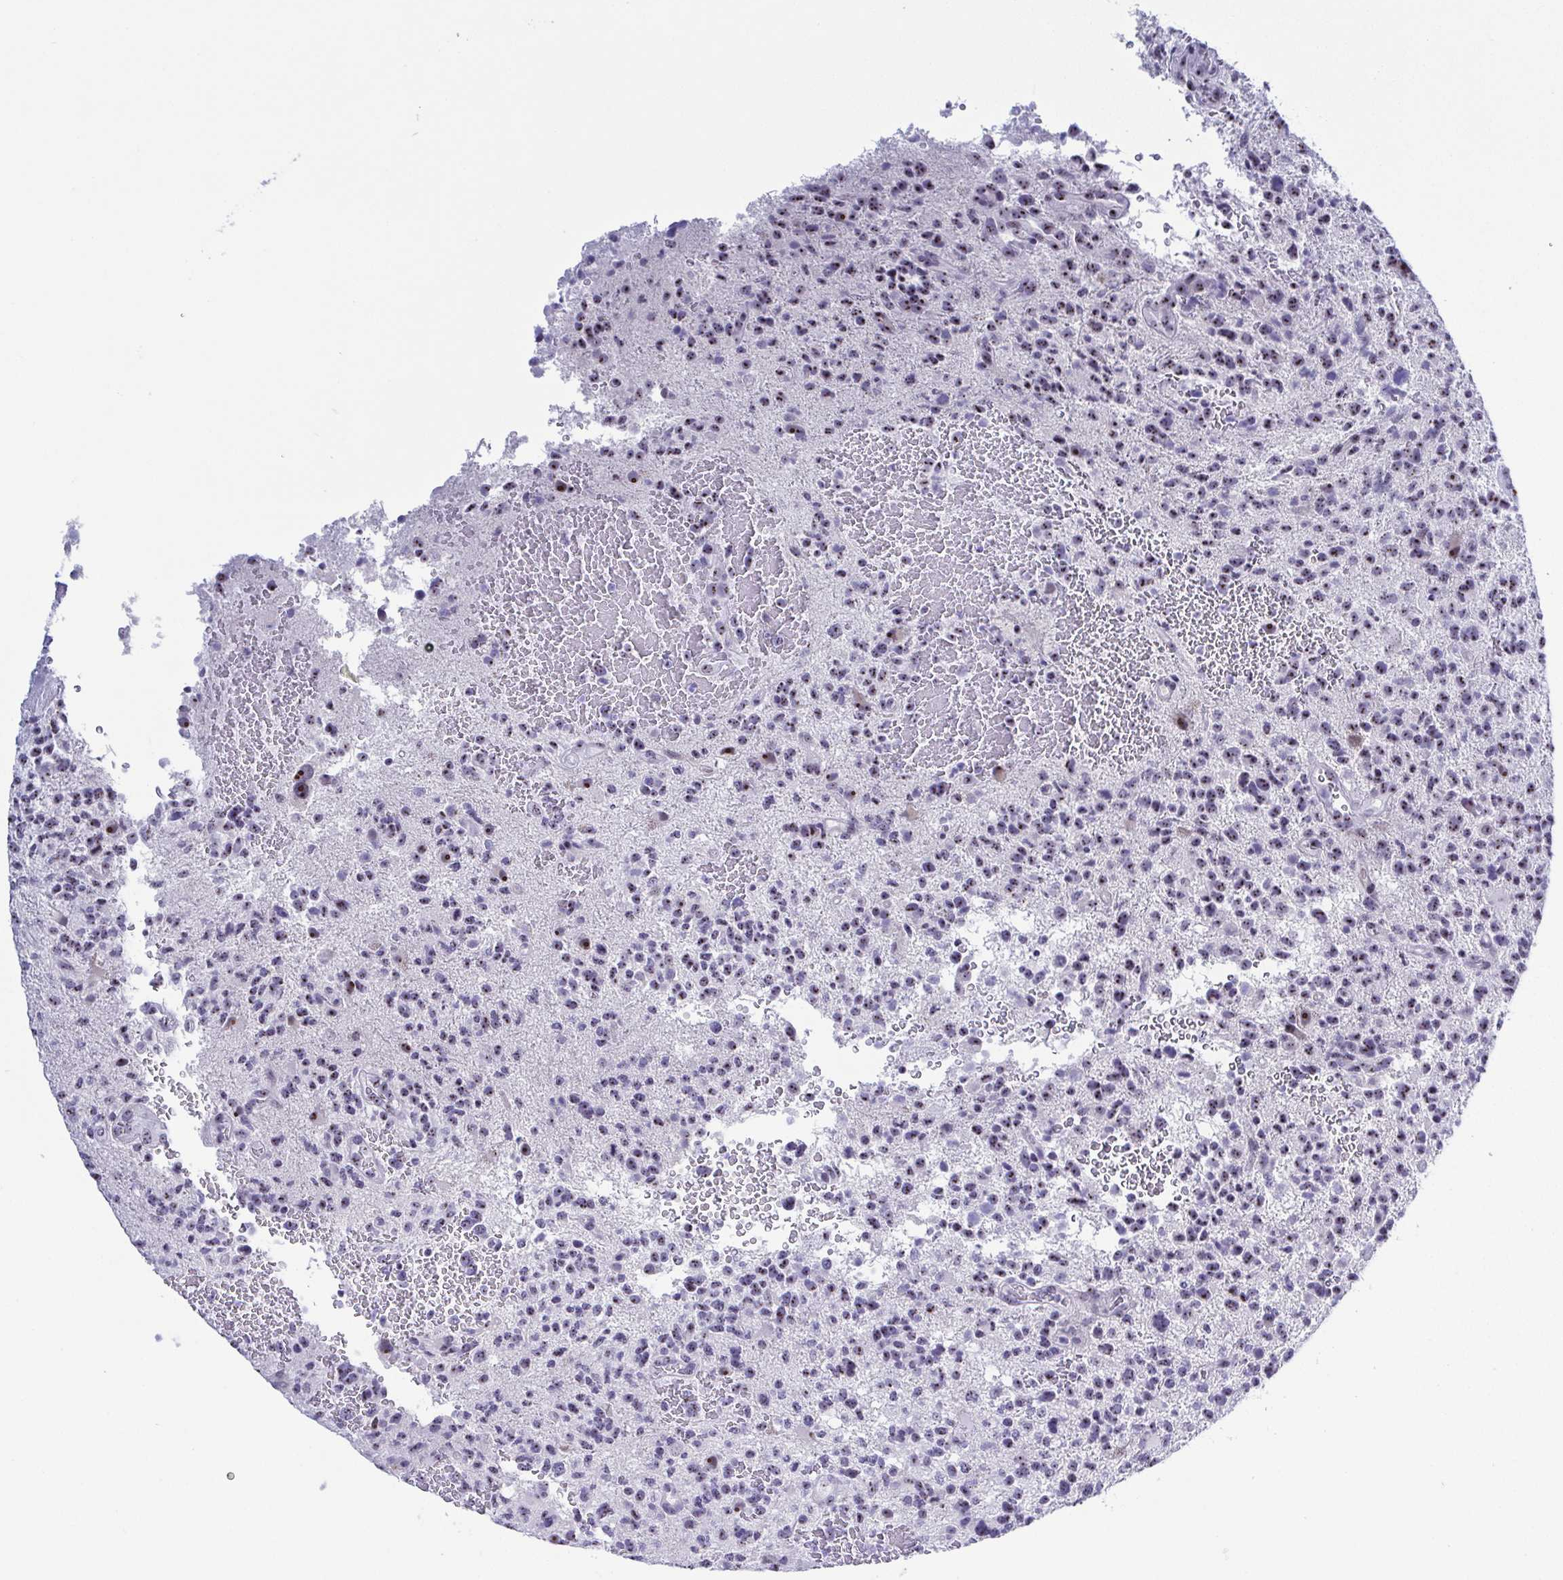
{"staining": {"intensity": "moderate", "quantity": "<25%", "location": "nuclear"}, "tissue": "glioma", "cell_type": "Tumor cells", "image_type": "cancer", "snomed": [{"axis": "morphology", "description": "Glioma, malignant, High grade"}, {"axis": "topography", "description": "Brain"}], "caption": "High-power microscopy captured an IHC histopathology image of glioma, revealing moderate nuclear positivity in about <25% of tumor cells.", "gene": "BZW1", "patient": {"sex": "female", "age": 71}}